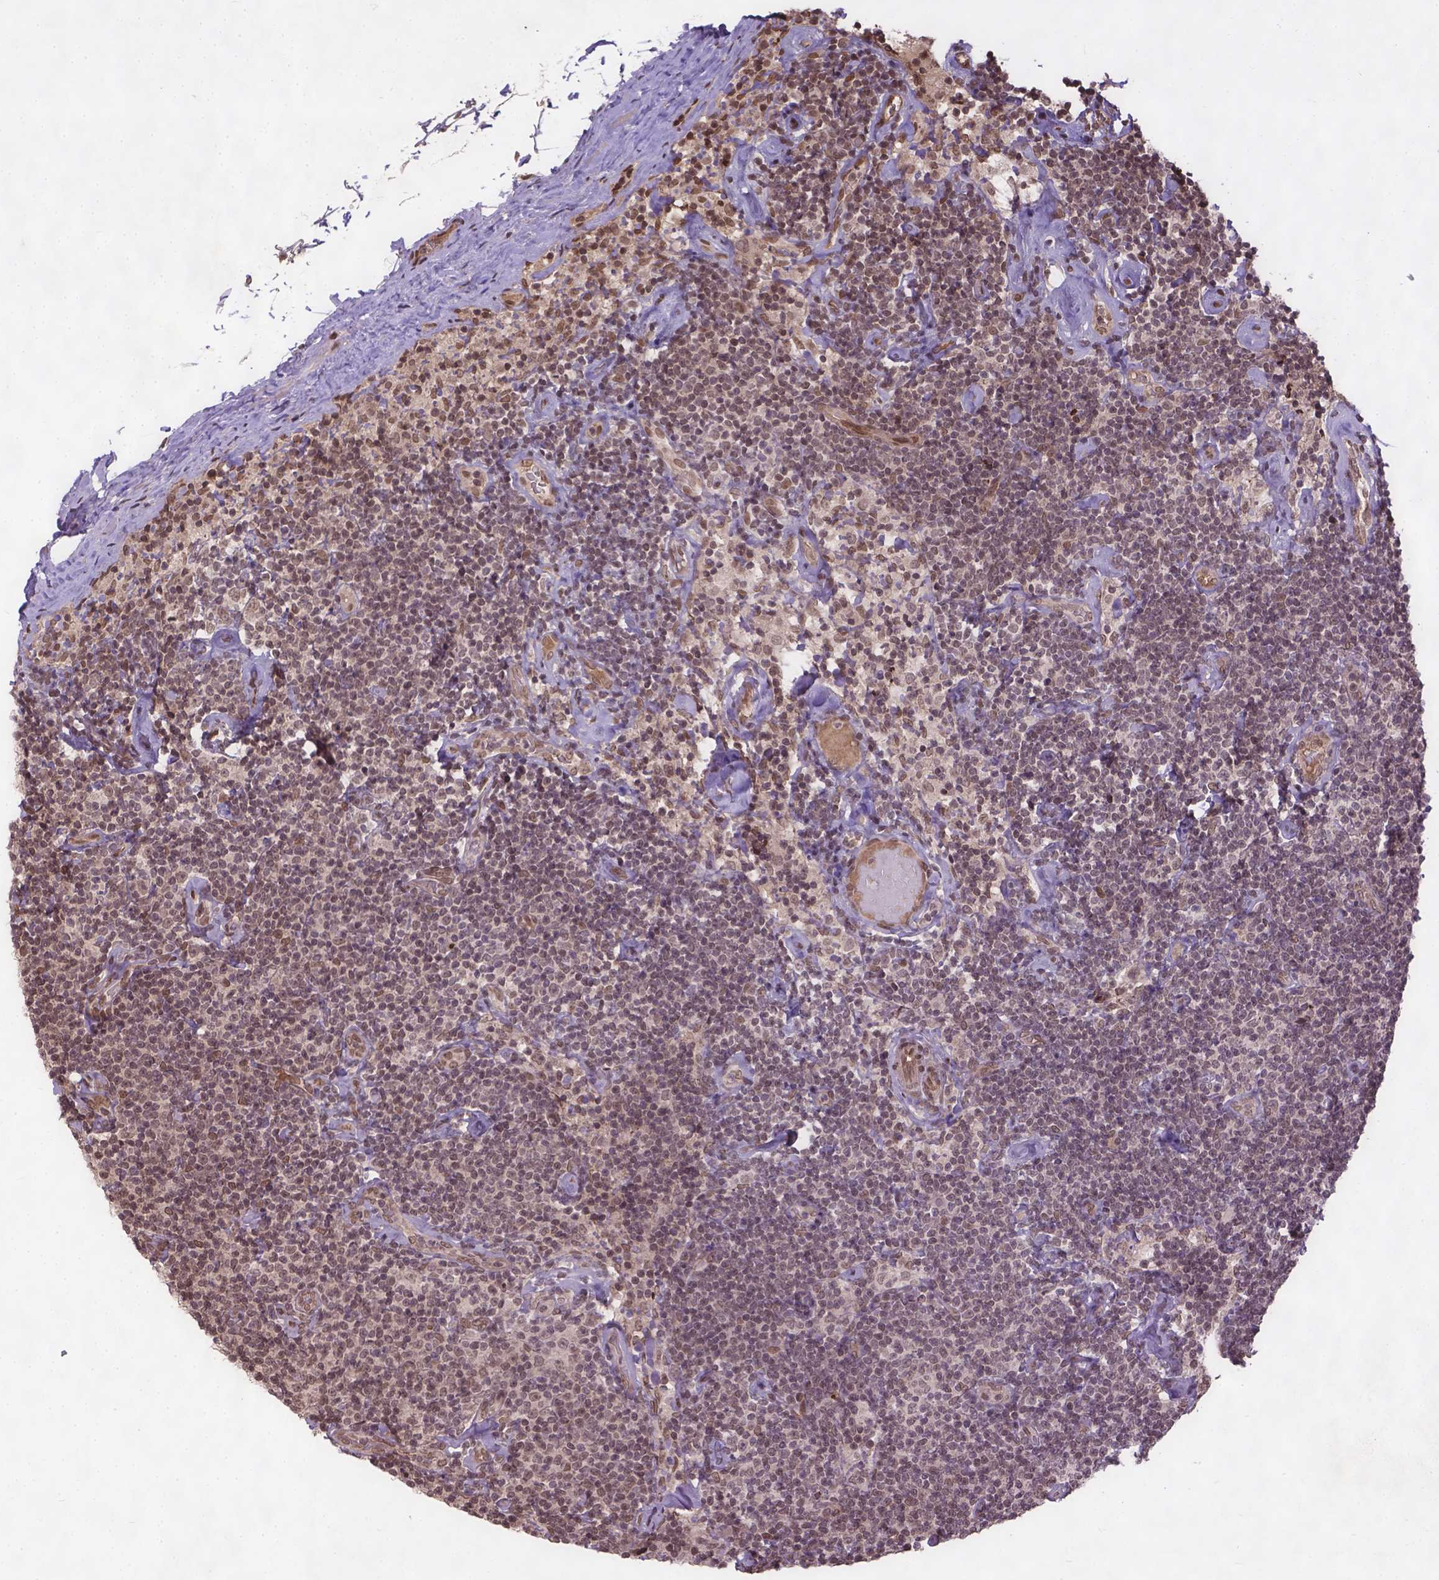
{"staining": {"intensity": "moderate", "quantity": "25%-75%", "location": "nuclear"}, "tissue": "lymphoma", "cell_type": "Tumor cells", "image_type": "cancer", "snomed": [{"axis": "morphology", "description": "Malignant lymphoma, non-Hodgkin's type, Low grade"}, {"axis": "topography", "description": "Lymph node"}], "caption": "Low-grade malignant lymphoma, non-Hodgkin's type tissue exhibits moderate nuclear positivity in approximately 25%-75% of tumor cells, visualized by immunohistochemistry.", "gene": "BANF1", "patient": {"sex": "male", "age": 81}}